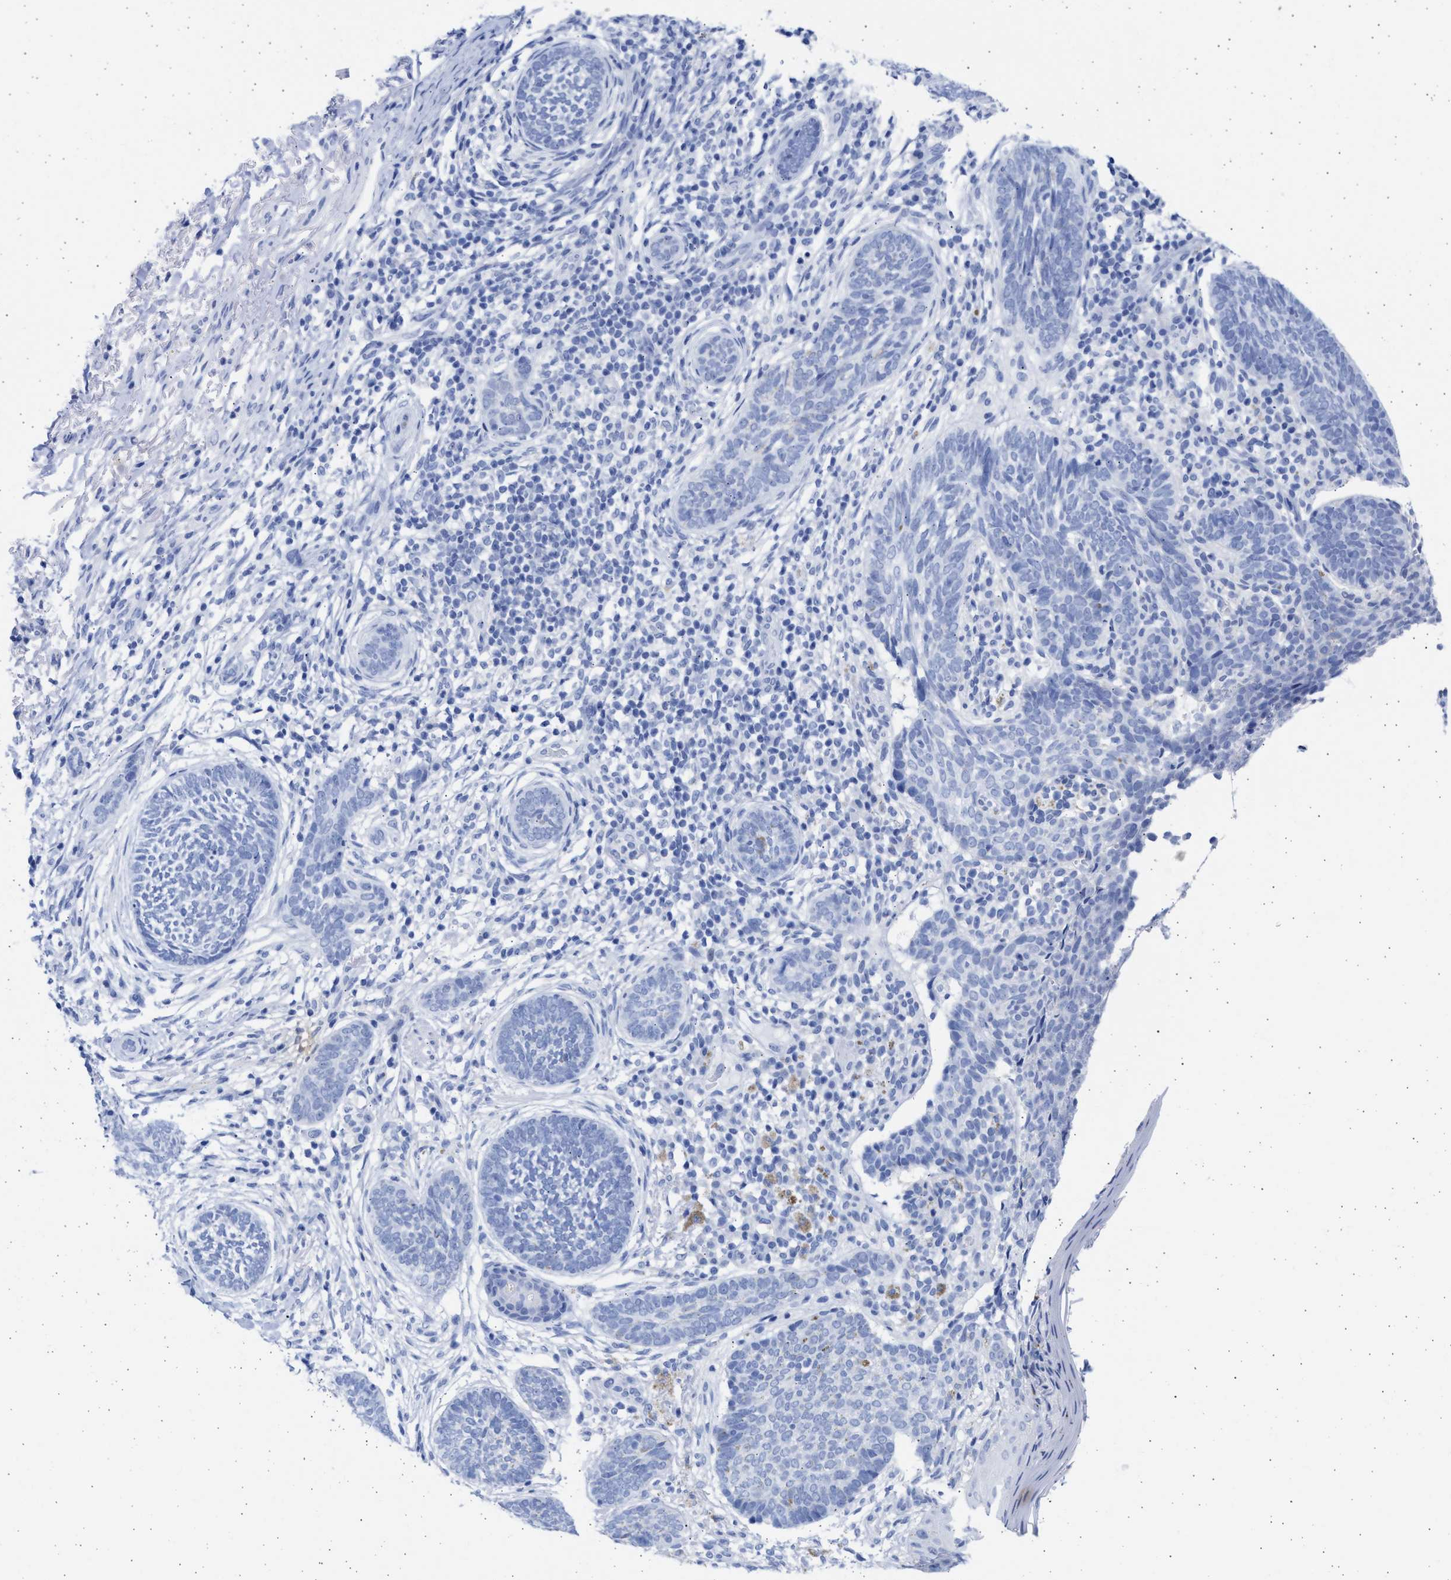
{"staining": {"intensity": "negative", "quantity": "none", "location": "none"}, "tissue": "skin cancer", "cell_type": "Tumor cells", "image_type": "cancer", "snomed": [{"axis": "morphology", "description": "Normal tissue, NOS"}, {"axis": "morphology", "description": "Basal cell carcinoma"}, {"axis": "topography", "description": "Skin"}], "caption": "Skin cancer was stained to show a protein in brown. There is no significant staining in tumor cells.", "gene": "ALDOC", "patient": {"sex": "male", "age": 87}}